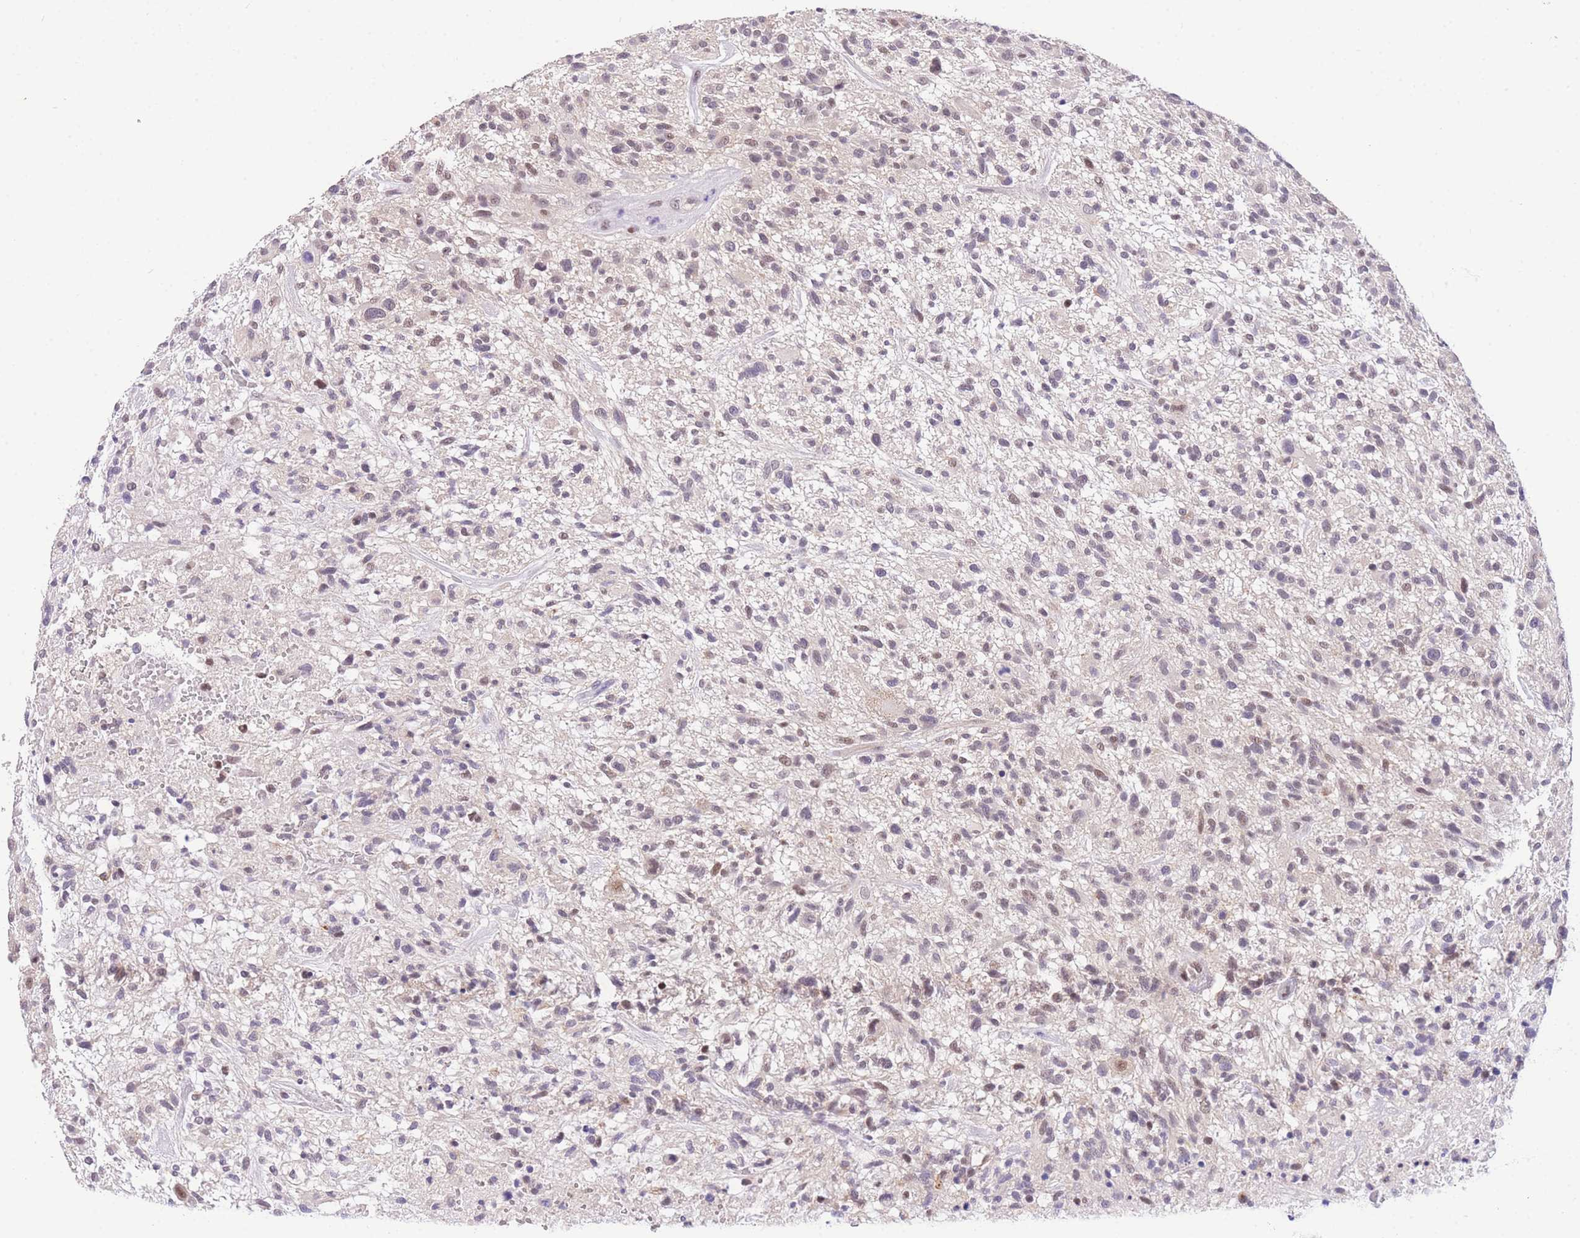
{"staining": {"intensity": "weak", "quantity": "<25%", "location": "nuclear"}, "tissue": "glioma", "cell_type": "Tumor cells", "image_type": "cancer", "snomed": [{"axis": "morphology", "description": "Glioma, malignant, High grade"}, {"axis": "topography", "description": "Brain"}], "caption": "This is an immunohistochemistry photomicrograph of human malignant glioma (high-grade). There is no expression in tumor cells.", "gene": "SLC35F2", "patient": {"sex": "male", "age": 47}}